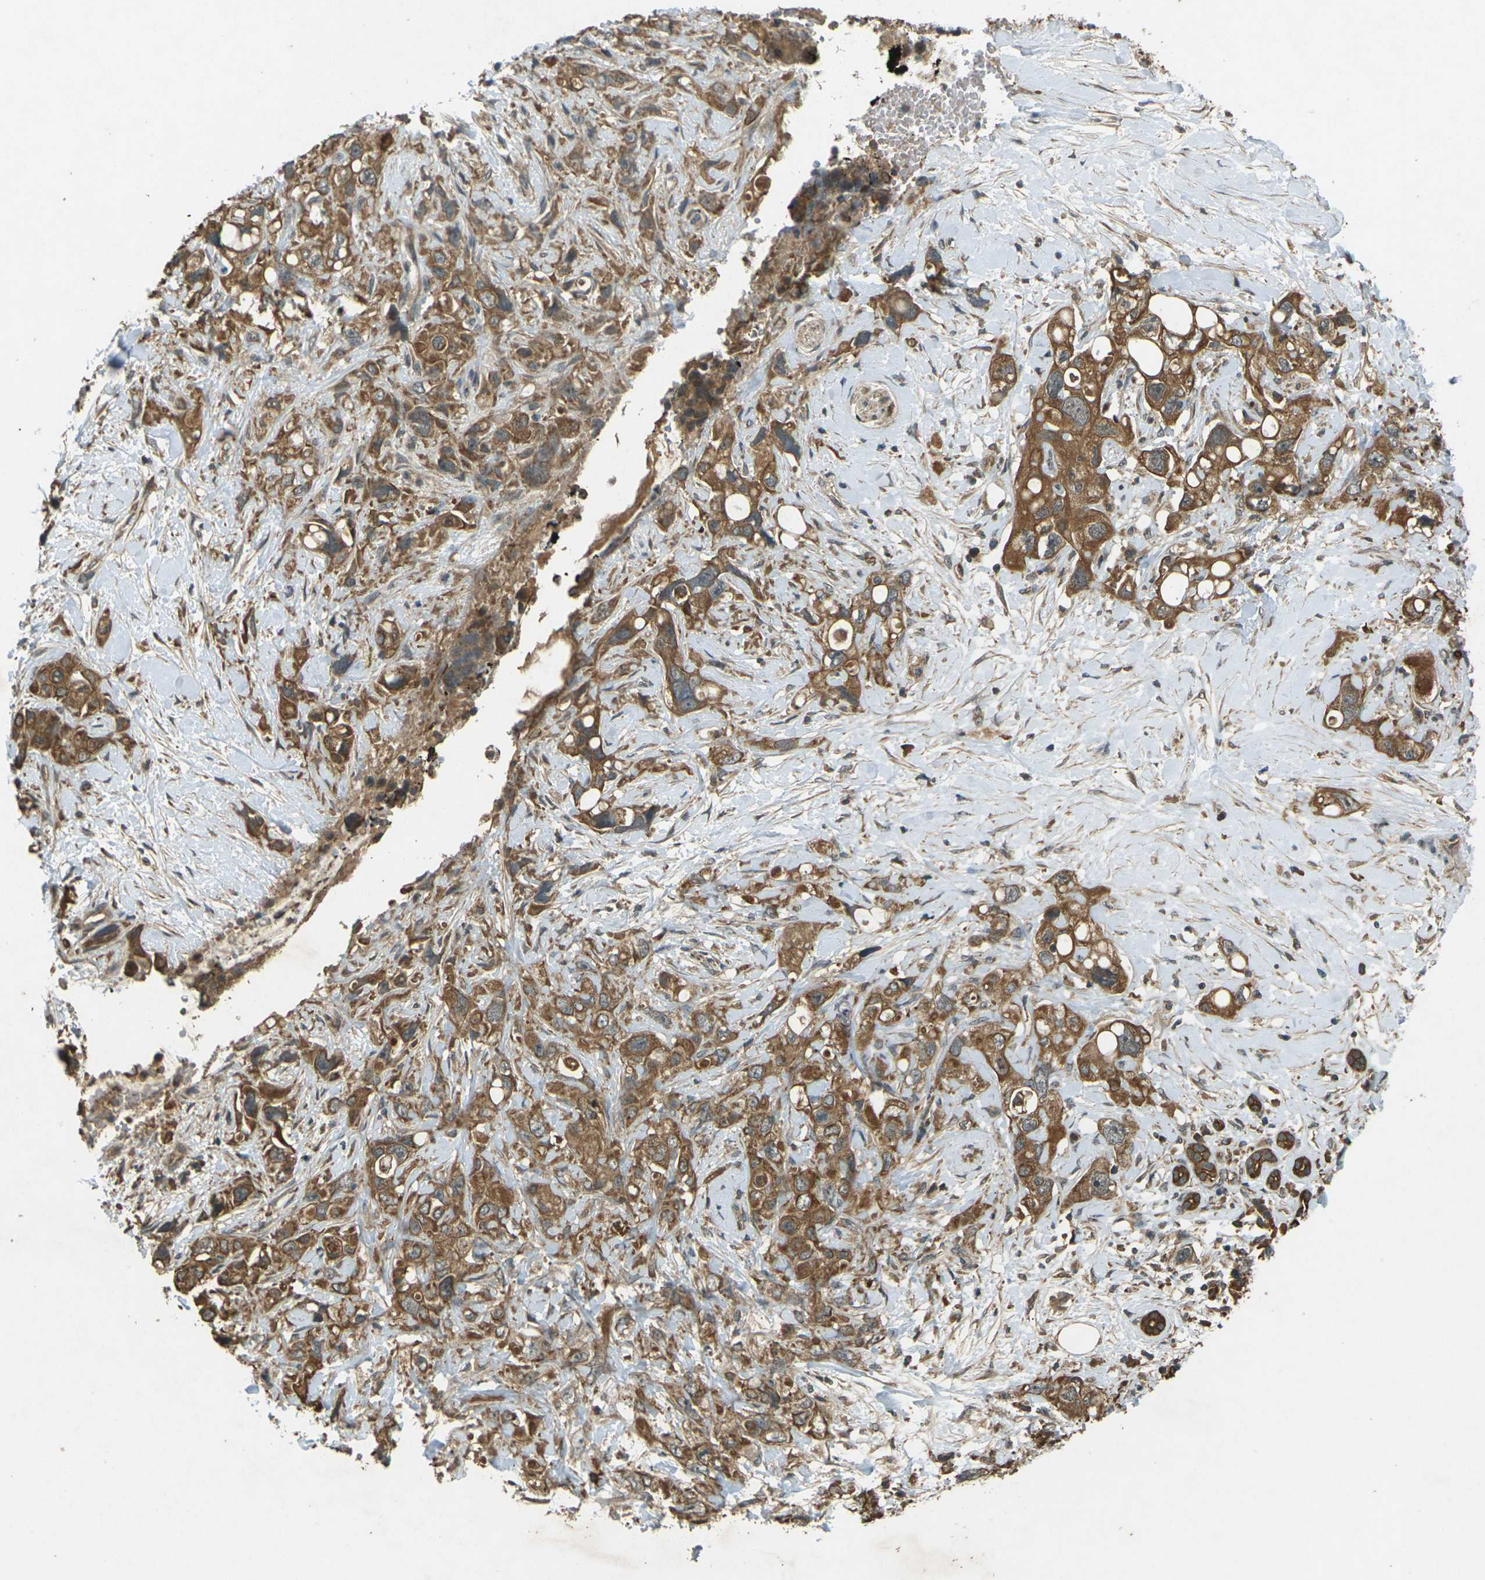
{"staining": {"intensity": "moderate", "quantity": ">75%", "location": "cytoplasmic/membranous"}, "tissue": "pancreatic cancer", "cell_type": "Tumor cells", "image_type": "cancer", "snomed": [{"axis": "morphology", "description": "Adenocarcinoma, NOS"}, {"axis": "topography", "description": "Pancreas"}], "caption": "A brown stain shows moderate cytoplasmic/membranous staining of a protein in human adenocarcinoma (pancreatic) tumor cells.", "gene": "TAP1", "patient": {"sex": "female", "age": 56}}